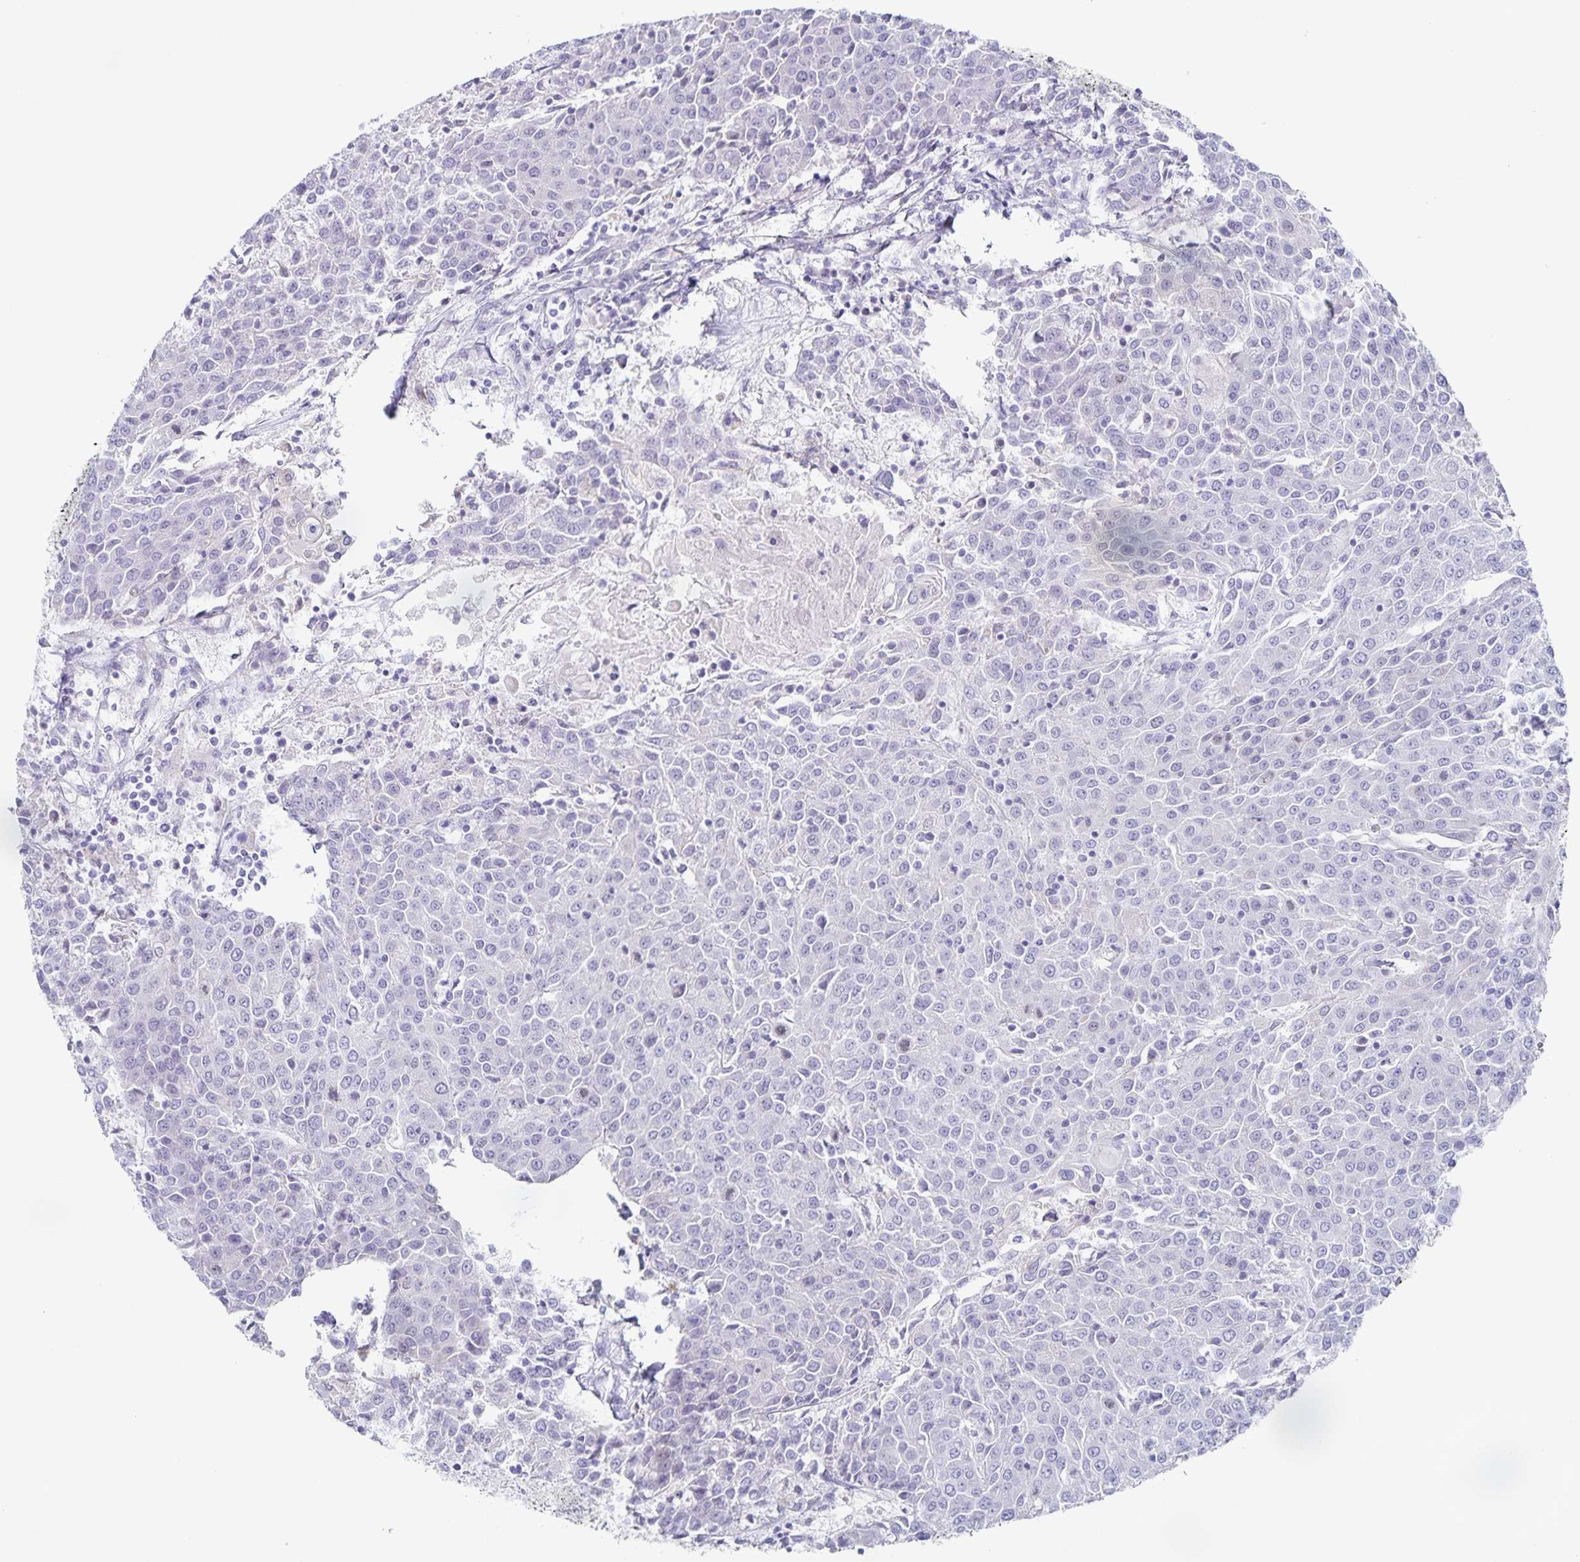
{"staining": {"intensity": "negative", "quantity": "none", "location": "none"}, "tissue": "urothelial cancer", "cell_type": "Tumor cells", "image_type": "cancer", "snomed": [{"axis": "morphology", "description": "Urothelial carcinoma, High grade"}, {"axis": "topography", "description": "Urinary bladder"}], "caption": "This is an immunohistochemistry micrograph of urothelial carcinoma (high-grade). There is no staining in tumor cells.", "gene": "CENPH", "patient": {"sex": "female", "age": 85}}